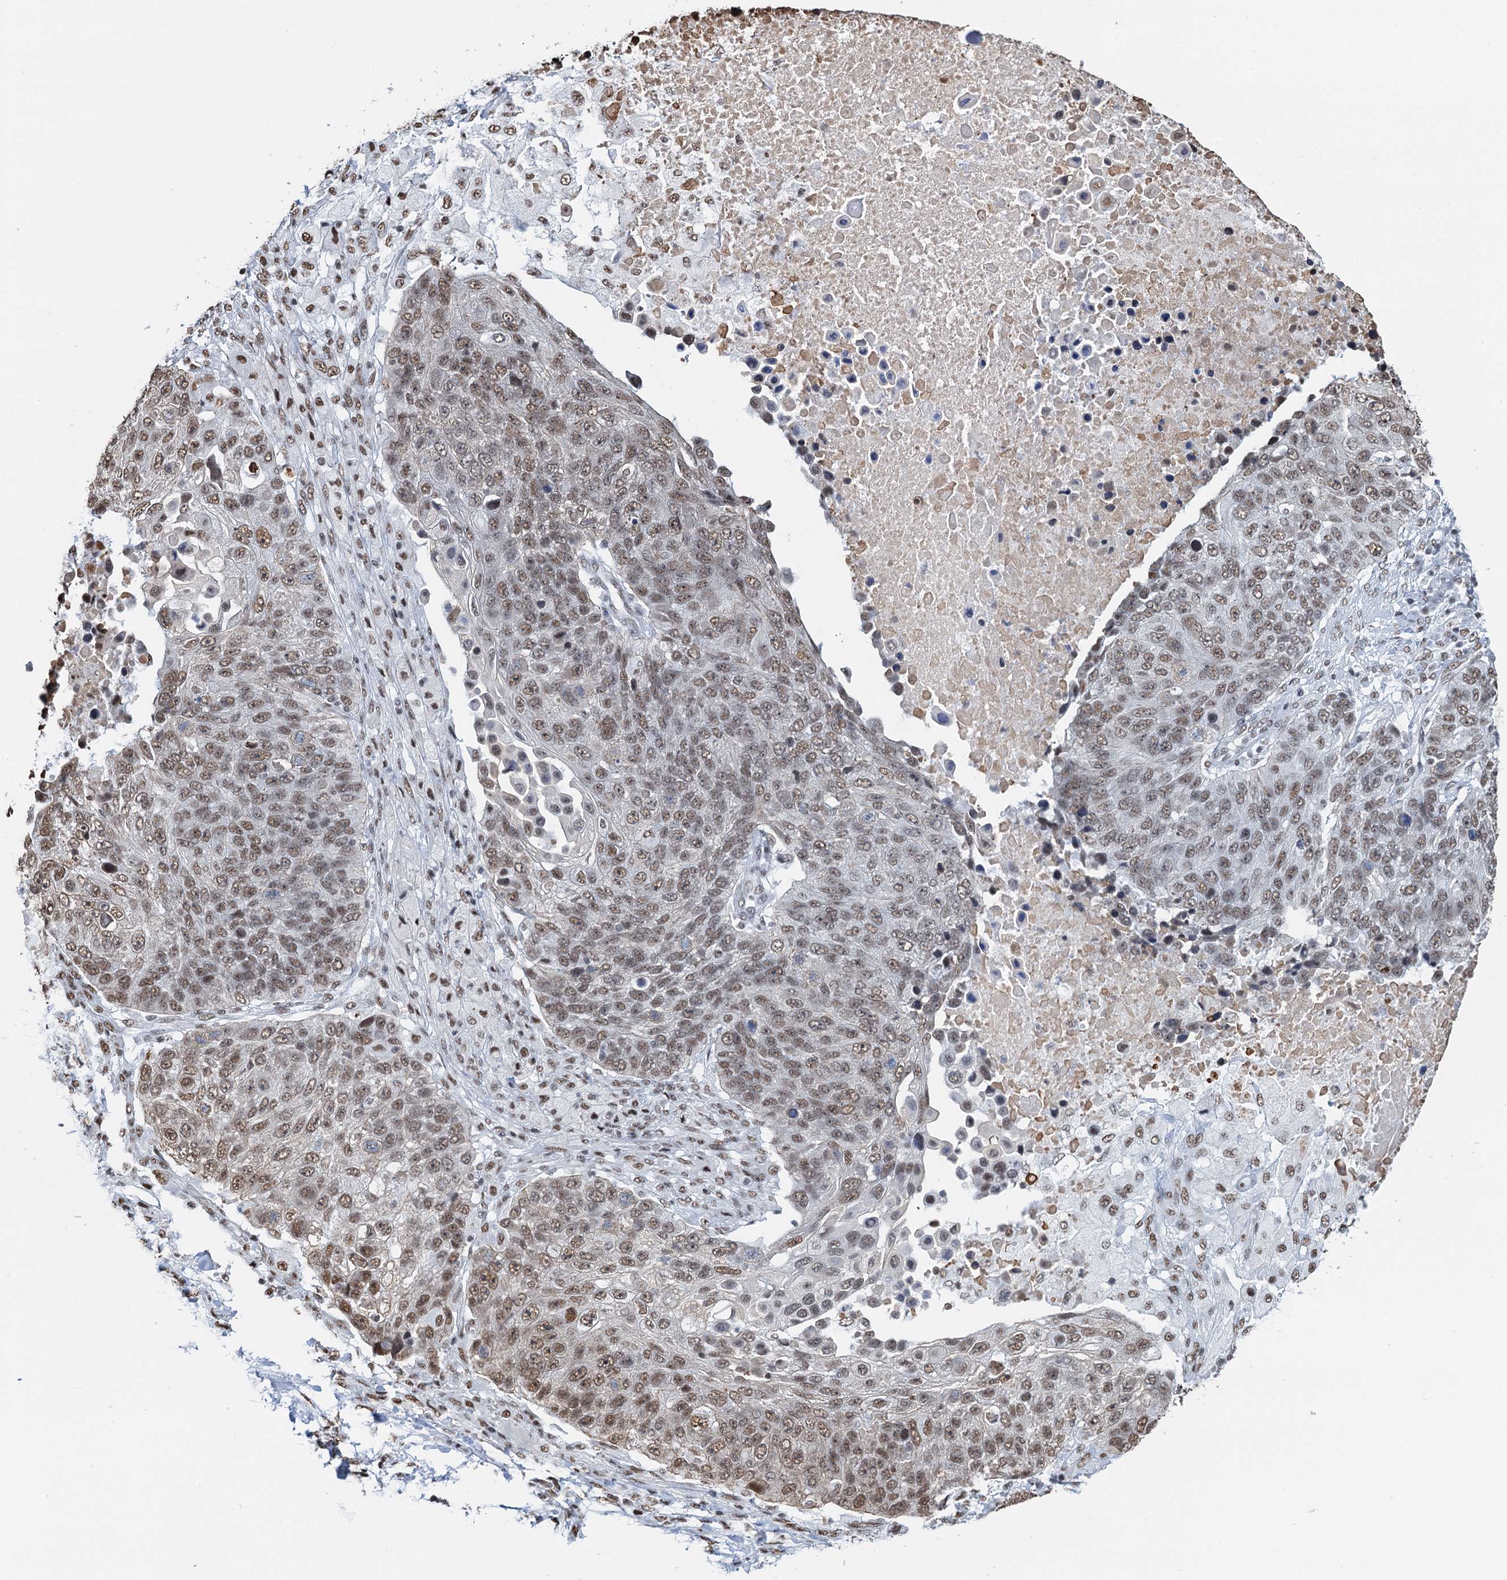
{"staining": {"intensity": "moderate", "quantity": ">75%", "location": "nuclear"}, "tissue": "lung cancer", "cell_type": "Tumor cells", "image_type": "cancer", "snomed": [{"axis": "morphology", "description": "Normal tissue, NOS"}, {"axis": "morphology", "description": "Squamous cell carcinoma, NOS"}, {"axis": "topography", "description": "Lymph node"}, {"axis": "topography", "description": "Lung"}], "caption": "Lung squamous cell carcinoma stained for a protein (brown) exhibits moderate nuclear positive expression in about >75% of tumor cells.", "gene": "ZNF609", "patient": {"sex": "male", "age": 66}}